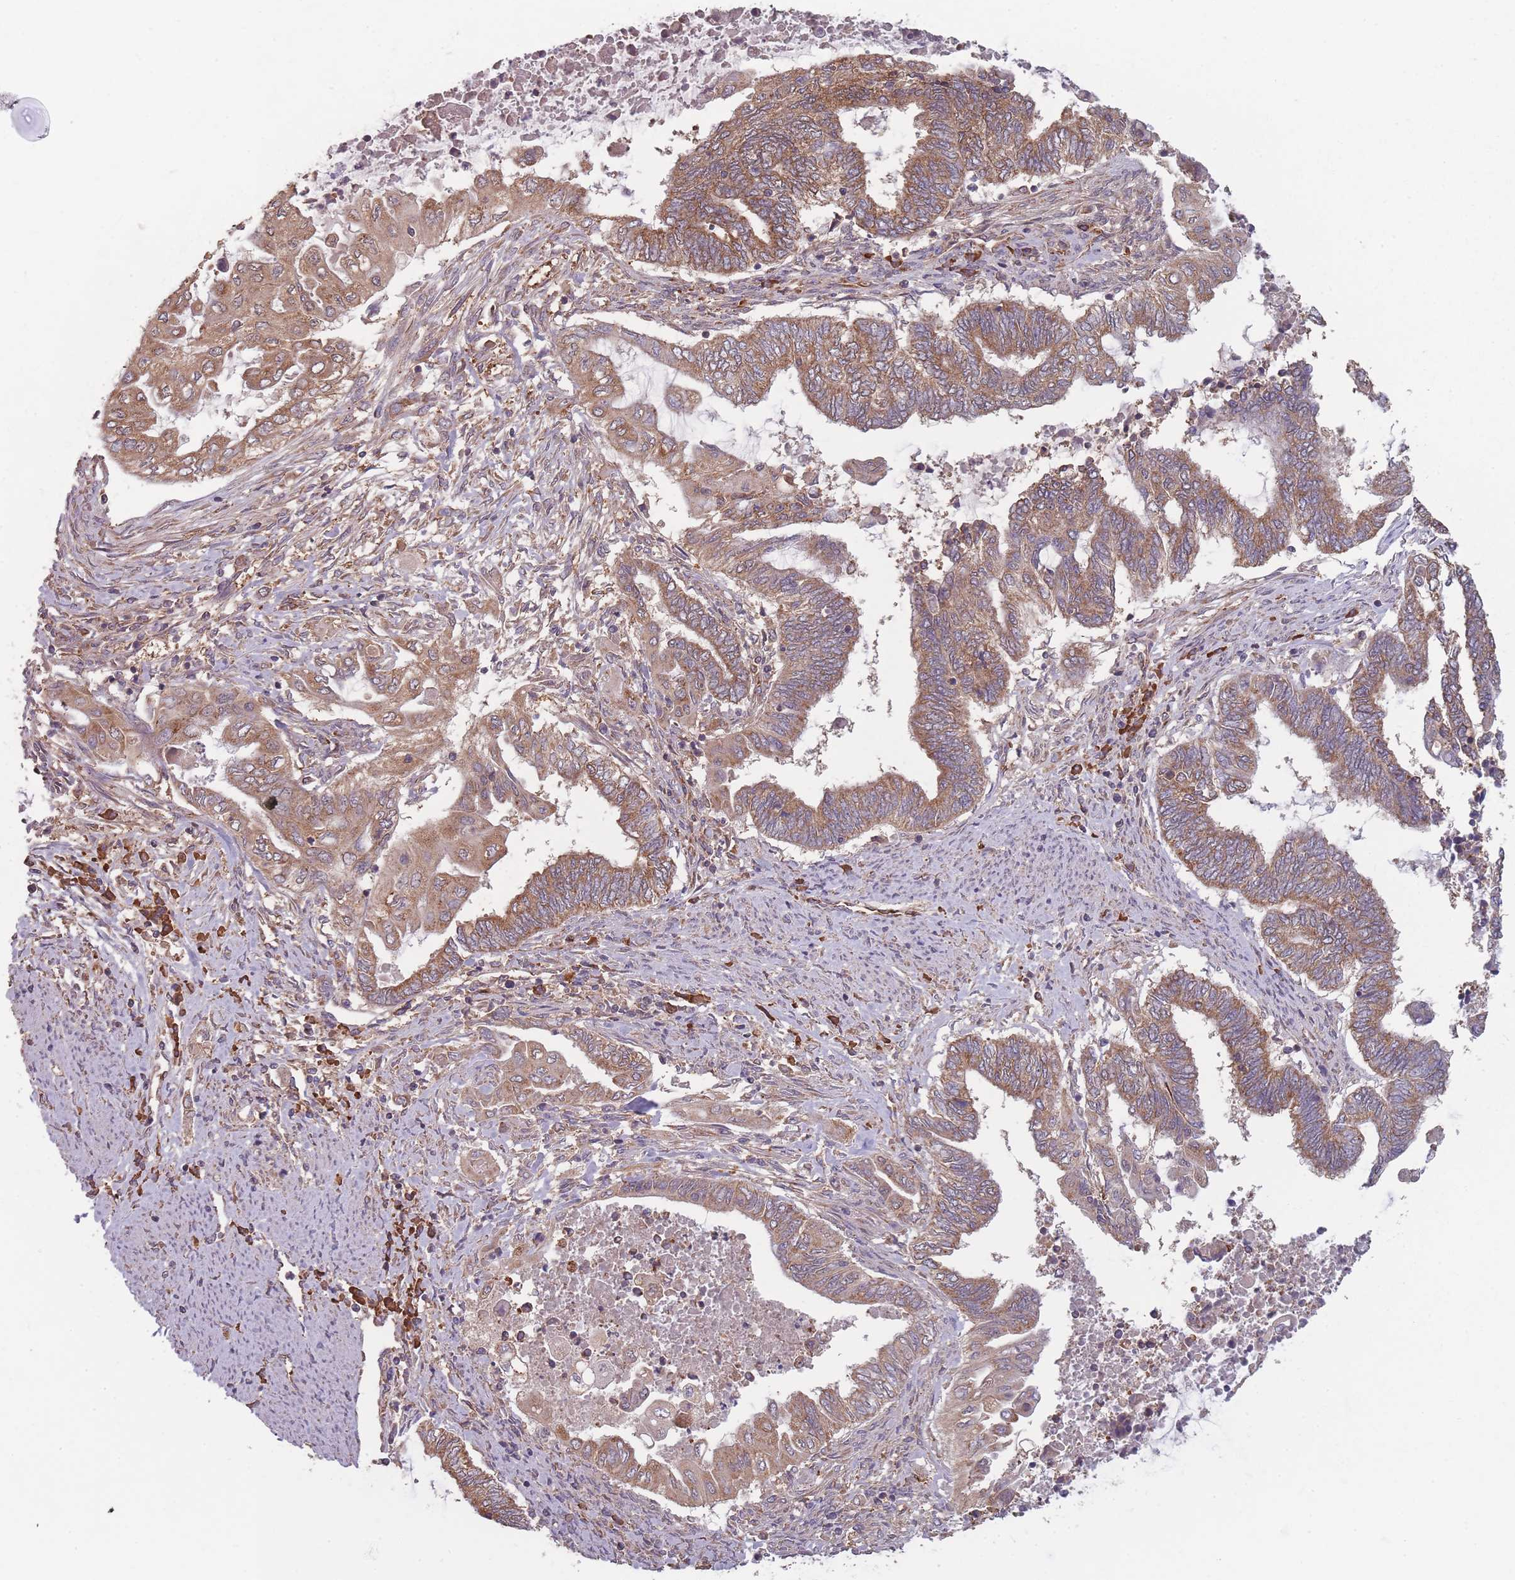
{"staining": {"intensity": "moderate", "quantity": ">75%", "location": "cytoplasmic/membranous"}, "tissue": "endometrial cancer", "cell_type": "Tumor cells", "image_type": "cancer", "snomed": [{"axis": "morphology", "description": "Adenocarcinoma, NOS"}, {"axis": "topography", "description": "Uterus"}, {"axis": "topography", "description": "Endometrium"}], "caption": "The image displays a brown stain indicating the presence of a protein in the cytoplasmic/membranous of tumor cells in endometrial cancer.", "gene": "SANBR", "patient": {"sex": "female", "age": 70}}